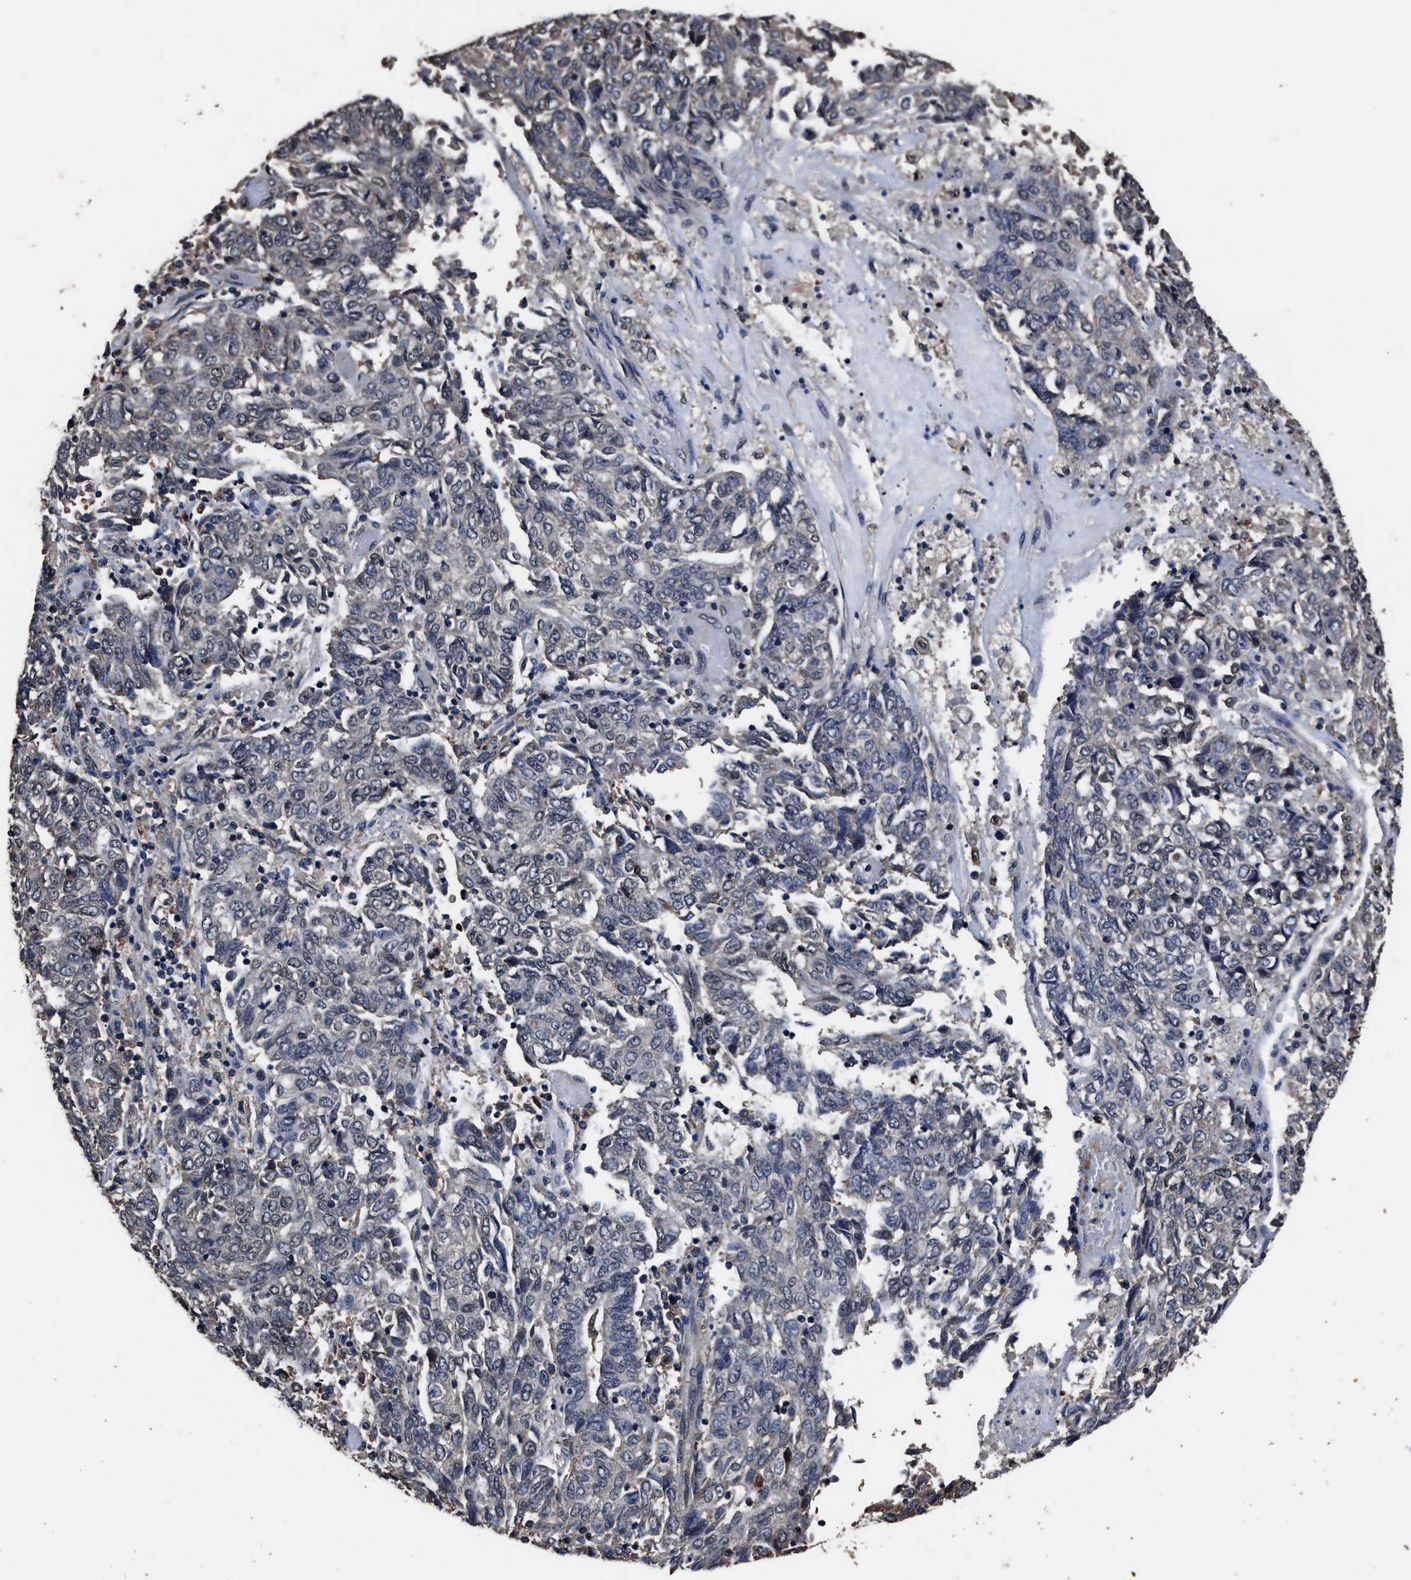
{"staining": {"intensity": "negative", "quantity": "none", "location": "none"}, "tissue": "endometrial cancer", "cell_type": "Tumor cells", "image_type": "cancer", "snomed": [{"axis": "morphology", "description": "Adenocarcinoma, NOS"}, {"axis": "topography", "description": "Endometrium"}], "caption": "Endometrial adenocarcinoma stained for a protein using IHC demonstrates no staining tumor cells.", "gene": "RSBN1L", "patient": {"sex": "female", "age": 80}}